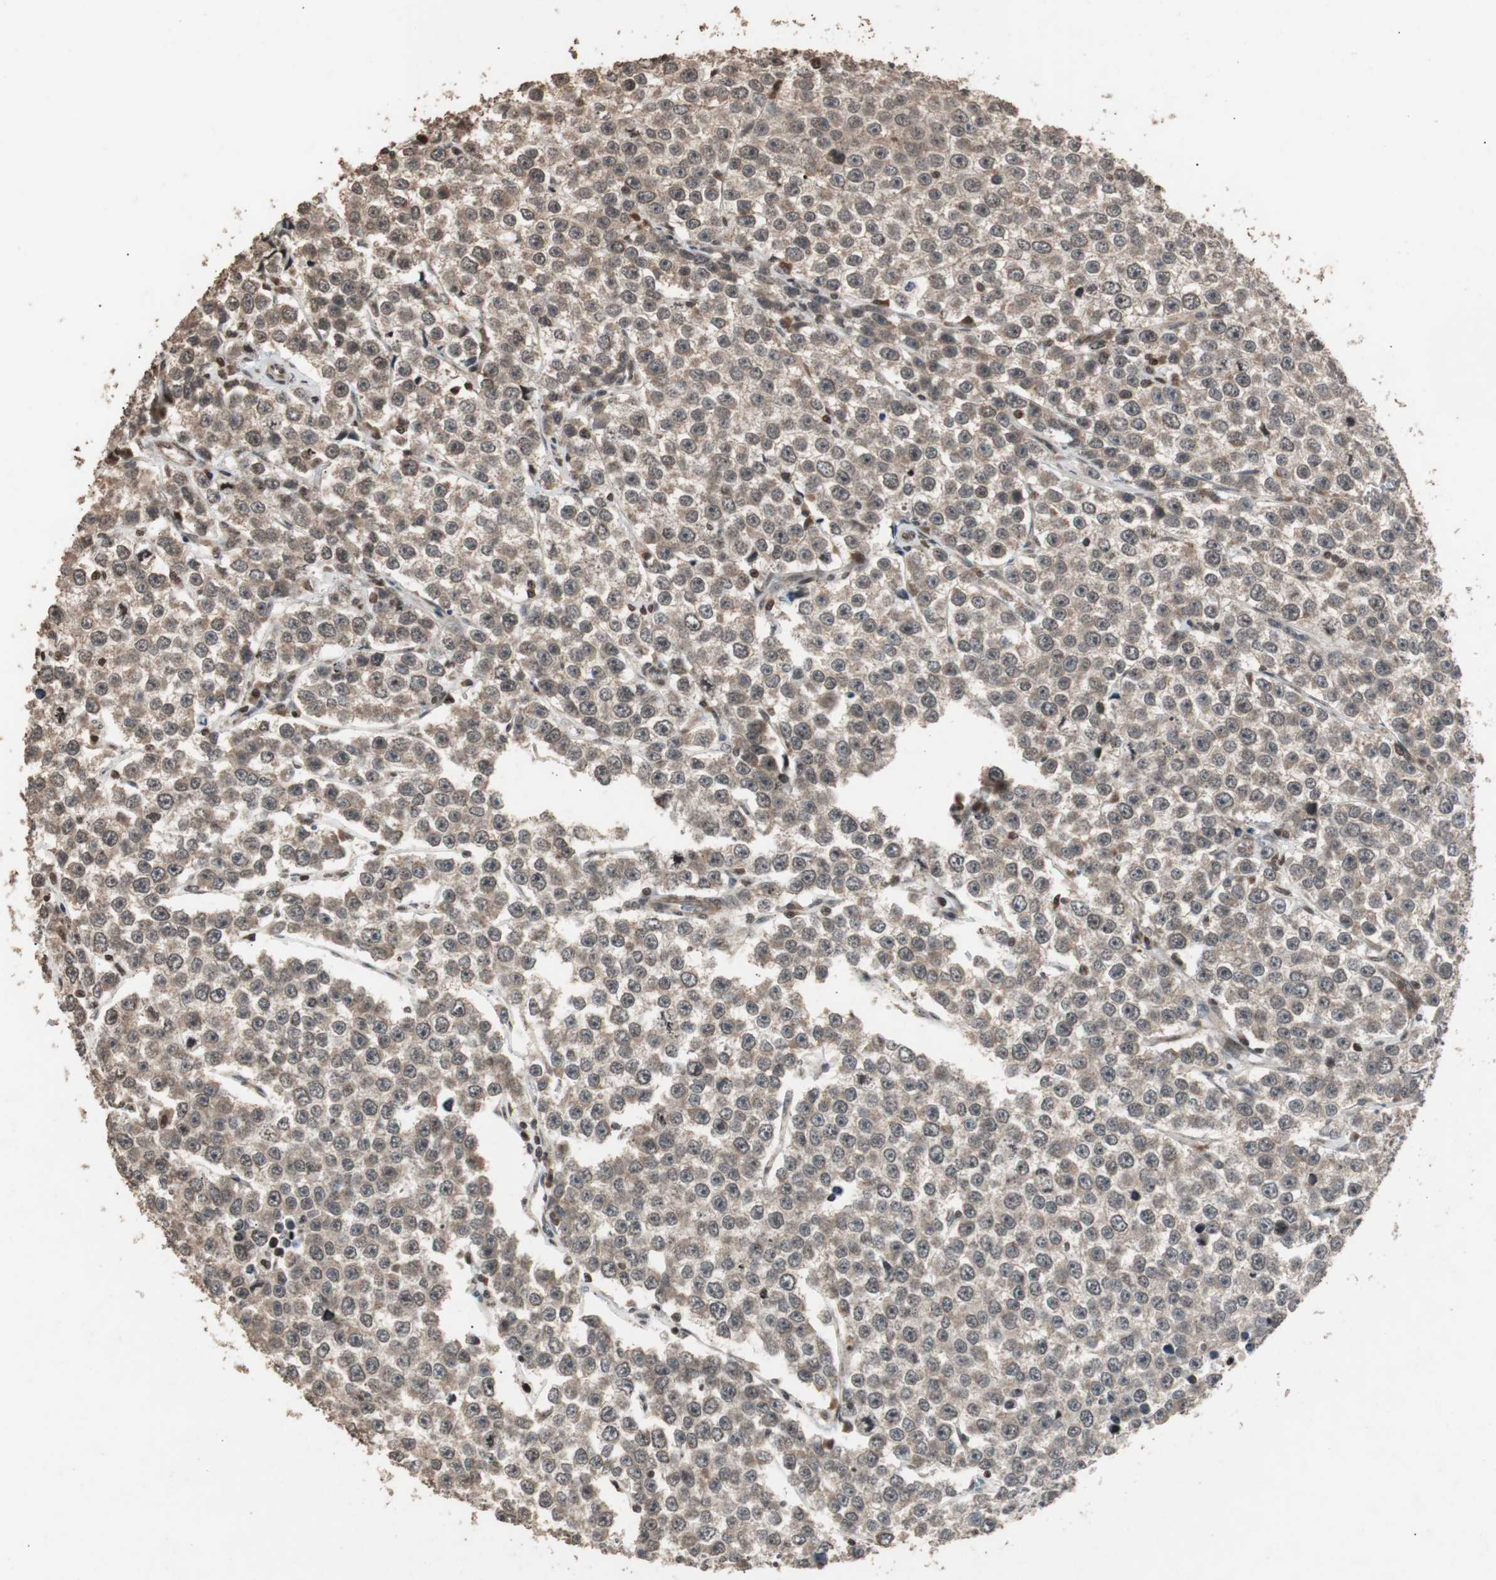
{"staining": {"intensity": "weak", "quantity": ">75%", "location": "cytoplasmic/membranous"}, "tissue": "testis cancer", "cell_type": "Tumor cells", "image_type": "cancer", "snomed": [{"axis": "morphology", "description": "Seminoma, NOS"}, {"axis": "morphology", "description": "Carcinoma, Embryonal, NOS"}, {"axis": "topography", "description": "Testis"}], "caption": "Tumor cells show weak cytoplasmic/membranous staining in approximately >75% of cells in seminoma (testis).", "gene": "ZFC3H1", "patient": {"sex": "male", "age": 52}}